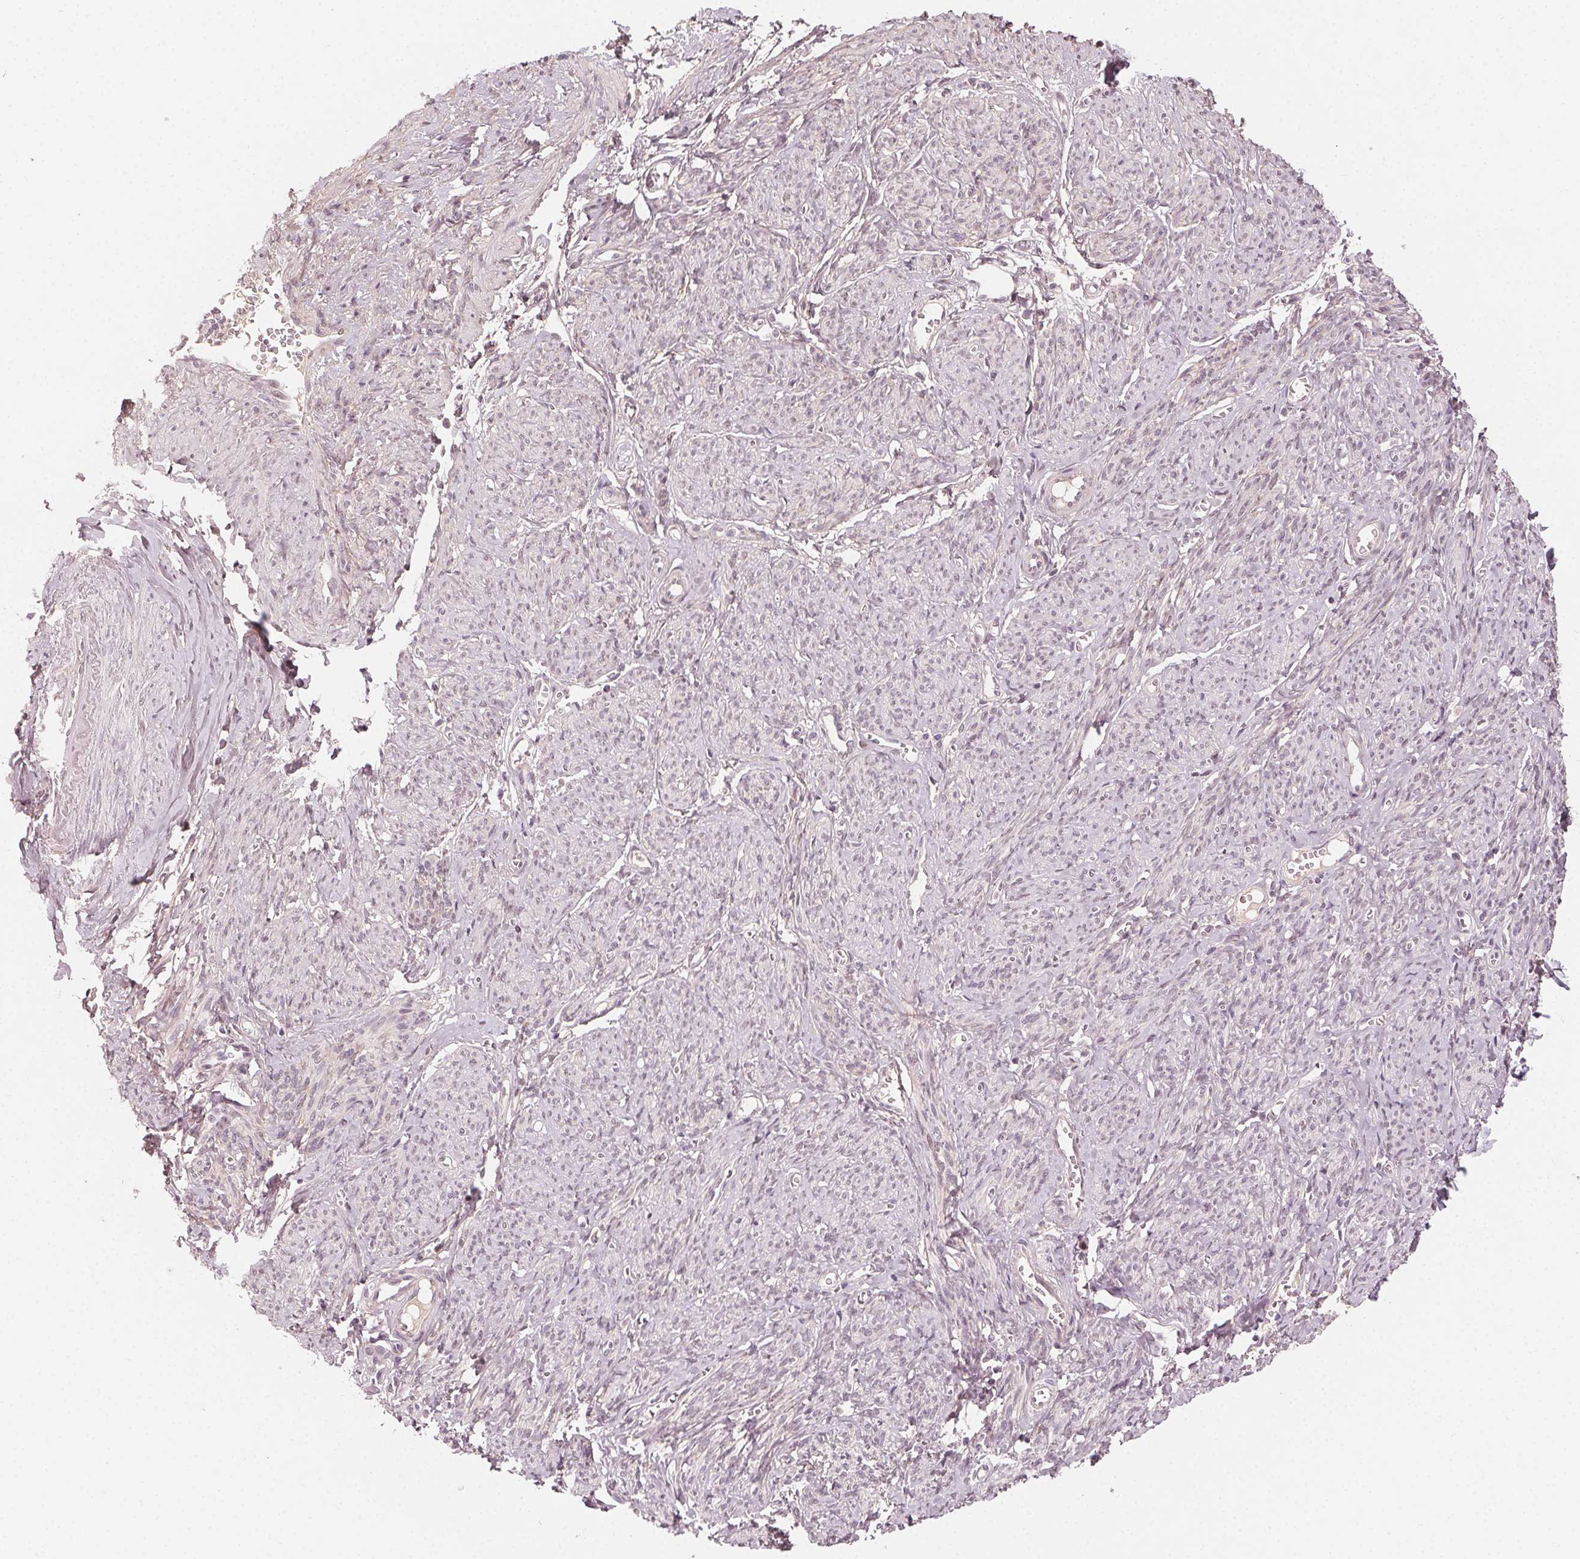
{"staining": {"intensity": "negative", "quantity": "none", "location": "none"}, "tissue": "smooth muscle", "cell_type": "Smooth muscle cells", "image_type": "normal", "snomed": [{"axis": "morphology", "description": "Normal tissue, NOS"}, {"axis": "topography", "description": "Smooth muscle"}], "caption": "Immunohistochemistry (IHC) of unremarkable smooth muscle reveals no staining in smooth muscle cells.", "gene": "TUB", "patient": {"sex": "female", "age": 65}}